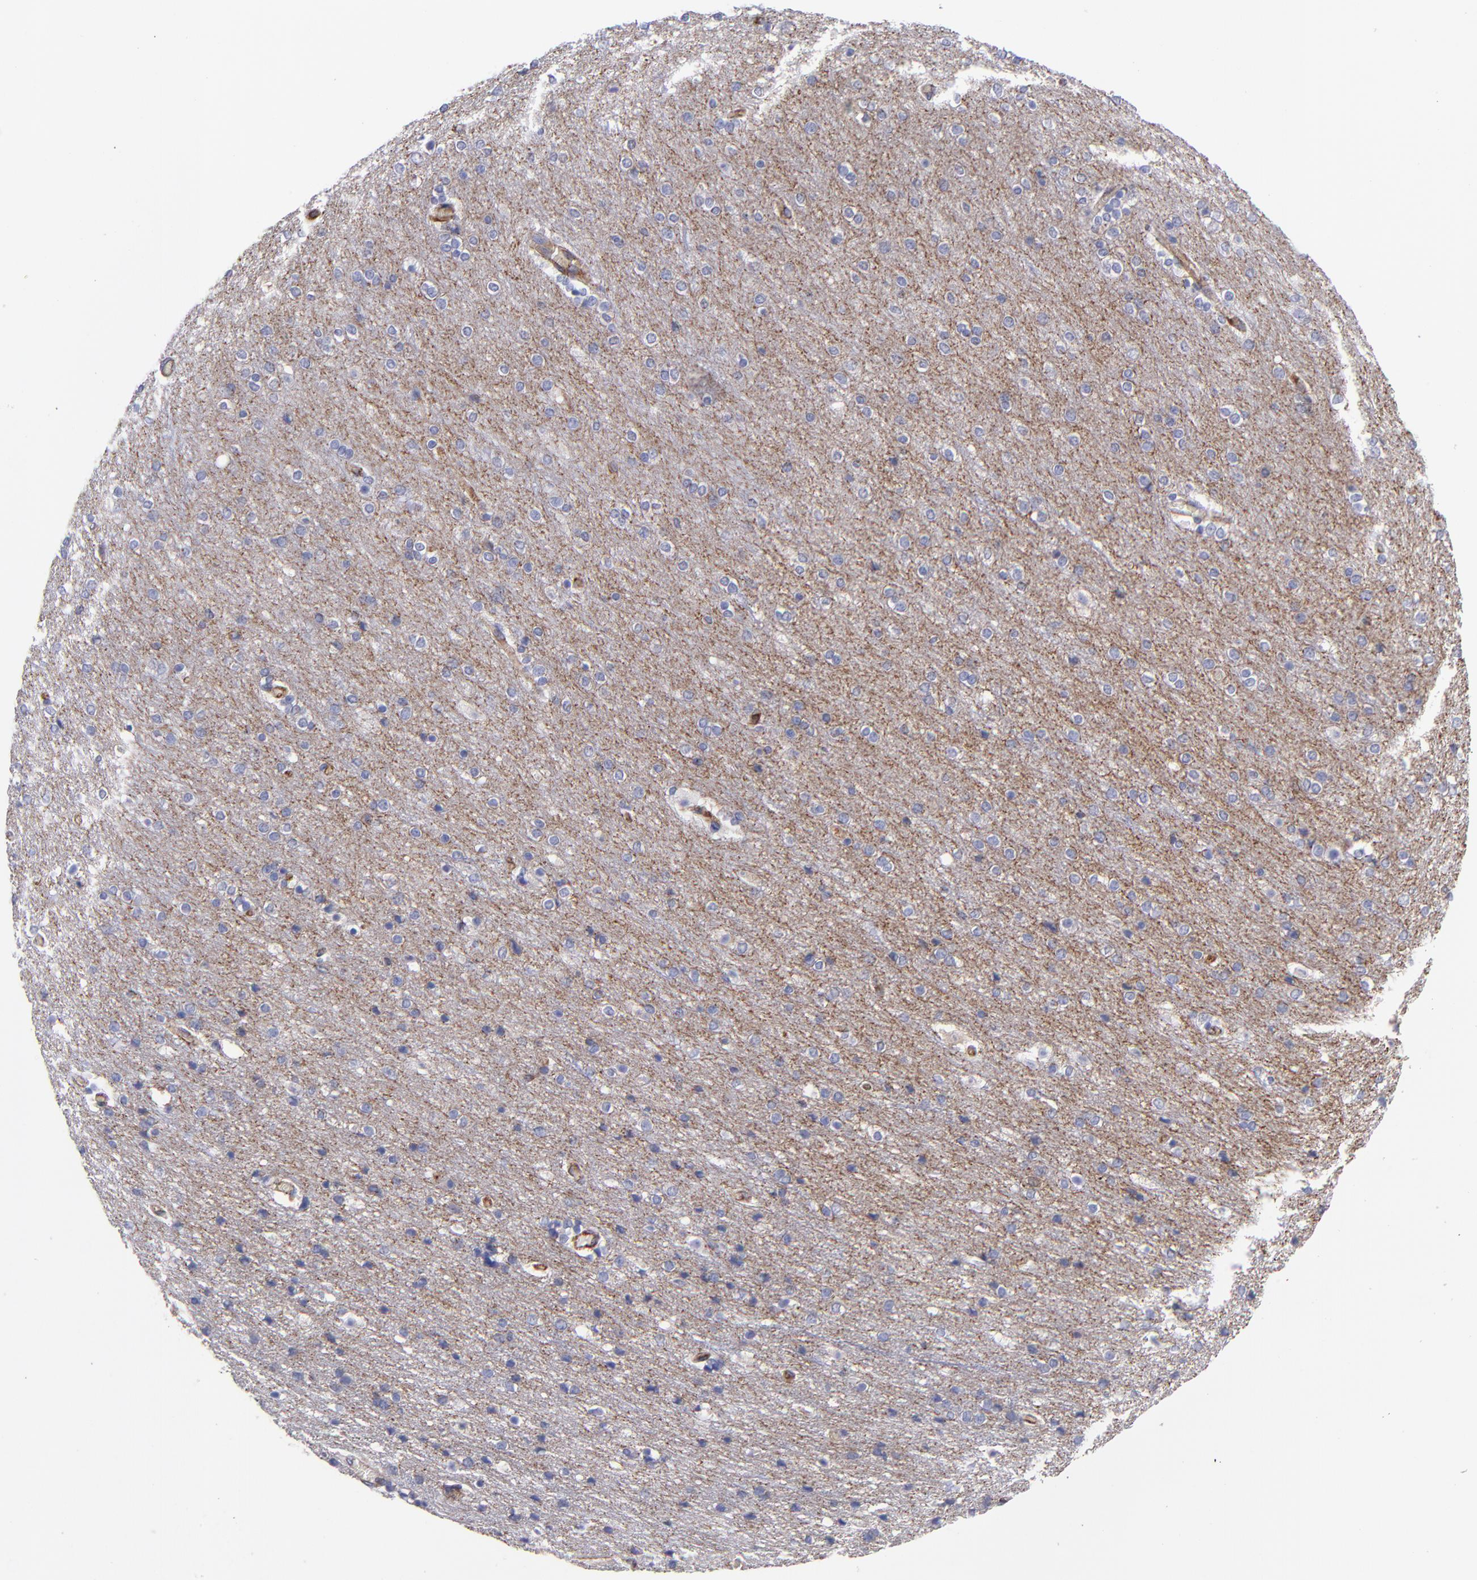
{"staining": {"intensity": "weak", "quantity": ">75%", "location": "cytoplasmic/membranous"}, "tissue": "cerebral cortex", "cell_type": "Endothelial cells", "image_type": "normal", "snomed": [{"axis": "morphology", "description": "Normal tissue, NOS"}, {"axis": "topography", "description": "Cerebral cortex"}], "caption": "Brown immunohistochemical staining in benign cerebral cortex shows weak cytoplasmic/membranous expression in about >75% of endothelial cells. Using DAB (3,3'-diaminobenzidine) (brown) and hematoxylin (blue) stains, captured at high magnification using brightfield microscopy.", "gene": "MVP", "patient": {"sex": "female", "age": 54}}